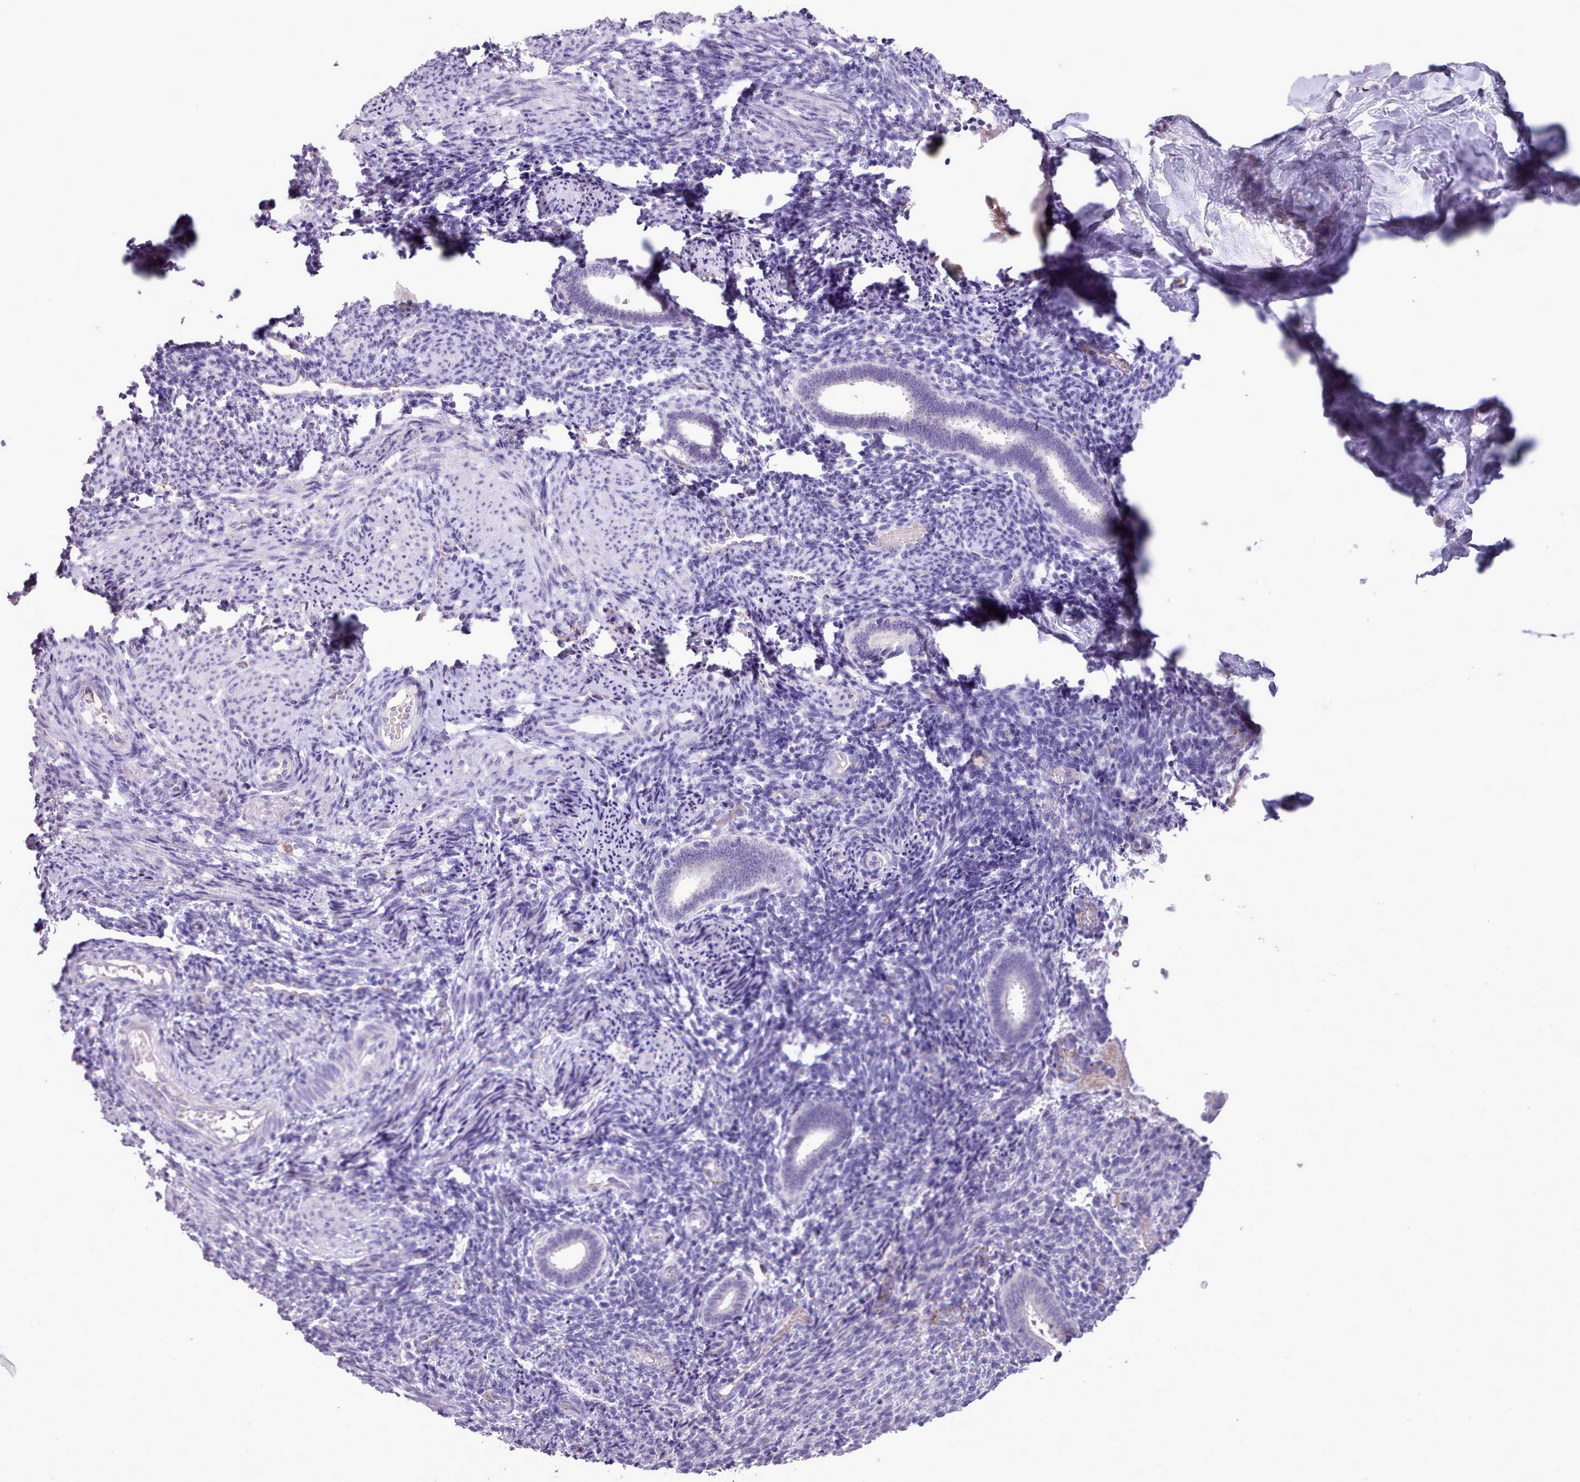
{"staining": {"intensity": "negative", "quantity": "none", "location": "none"}, "tissue": "endometrium", "cell_type": "Cells in endometrial stroma", "image_type": "normal", "snomed": [{"axis": "morphology", "description": "Normal tissue, NOS"}, {"axis": "topography", "description": "Endometrium"}], "caption": "High power microscopy photomicrograph of an IHC histopathology image of unremarkable endometrium, revealing no significant expression in cells in endometrial stroma.", "gene": "ATRAID", "patient": {"sex": "female", "age": 32}}